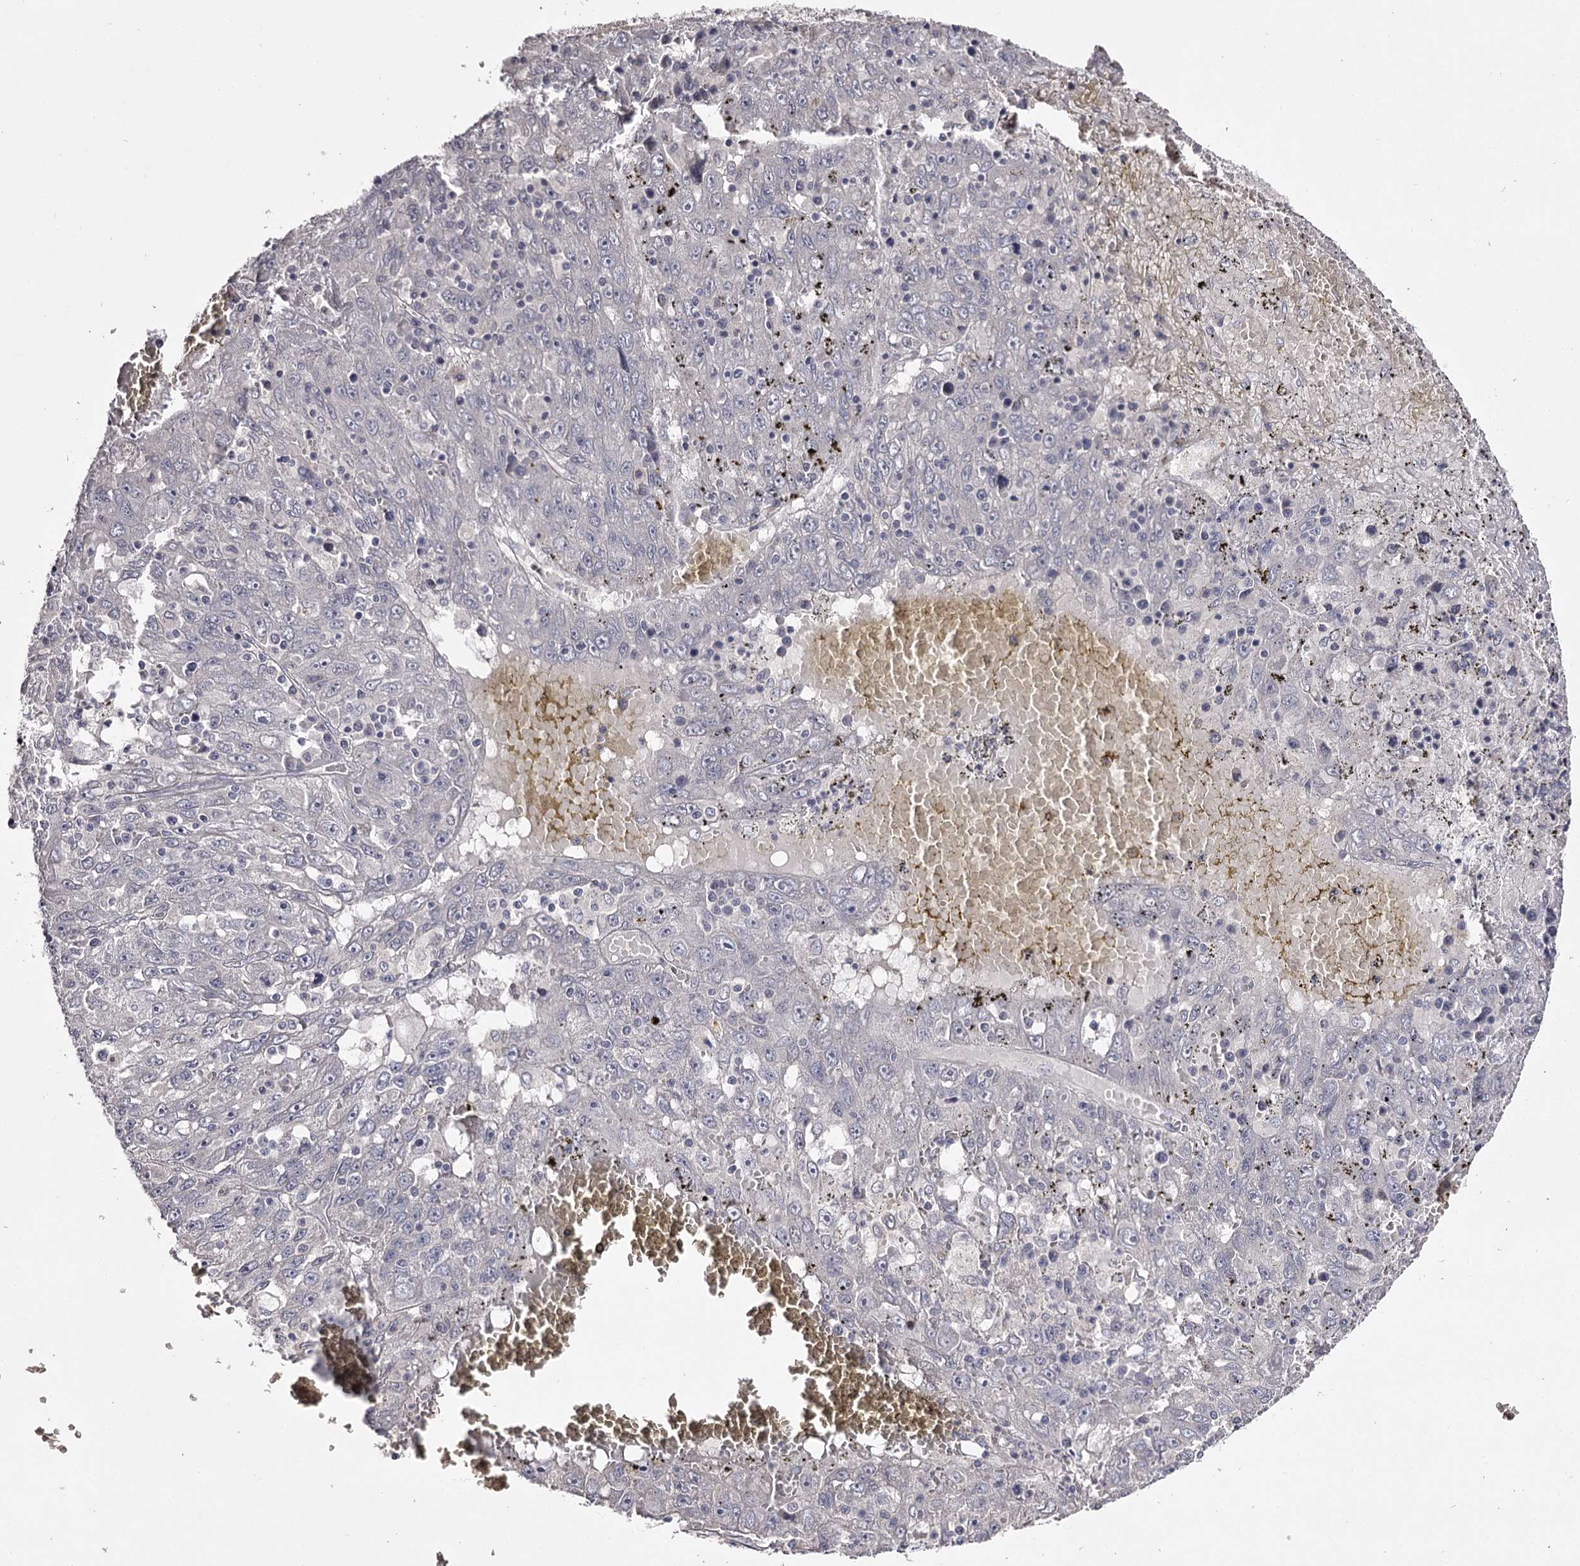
{"staining": {"intensity": "negative", "quantity": "none", "location": "none"}, "tissue": "liver cancer", "cell_type": "Tumor cells", "image_type": "cancer", "snomed": [{"axis": "morphology", "description": "Carcinoma, Hepatocellular, NOS"}, {"axis": "topography", "description": "Liver"}], "caption": "DAB immunohistochemical staining of liver hepatocellular carcinoma reveals no significant positivity in tumor cells.", "gene": "PRM2", "patient": {"sex": "male", "age": 49}}